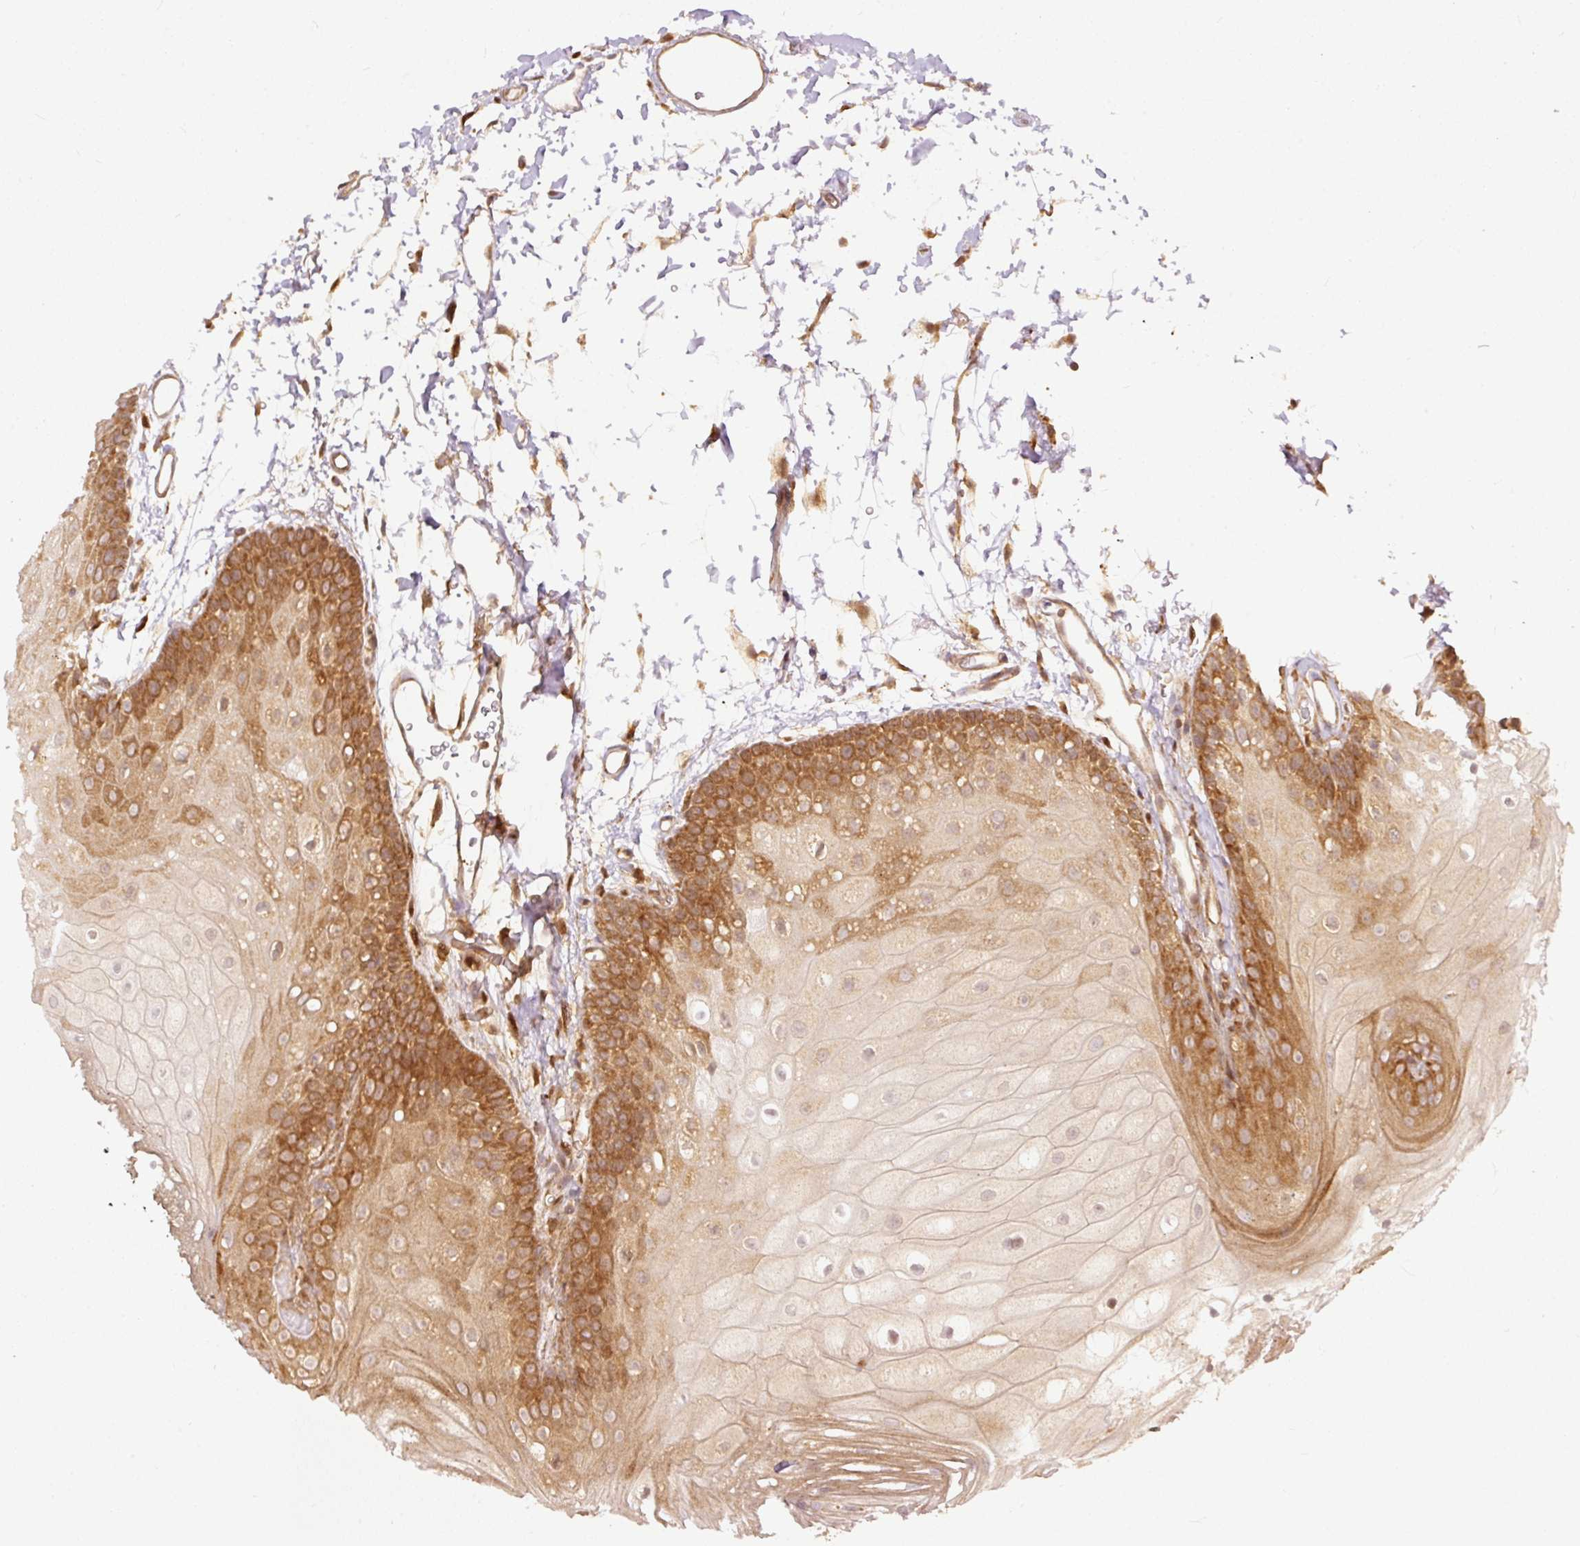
{"staining": {"intensity": "strong", "quantity": ">75%", "location": "cytoplasmic/membranous"}, "tissue": "oral mucosa", "cell_type": "Squamous epithelial cells", "image_type": "normal", "snomed": [{"axis": "morphology", "description": "Normal tissue, NOS"}, {"axis": "morphology", "description": "Squamous cell carcinoma, NOS"}, {"axis": "topography", "description": "Oral tissue"}, {"axis": "topography", "description": "Head-Neck"}], "caption": "About >75% of squamous epithelial cells in normal oral mucosa demonstrate strong cytoplasmic/membranous protein expression as visualized by brown immunohistochemical staining.", "gene": "EIF3B", "patient": {"sex": "female", "age": 81}}